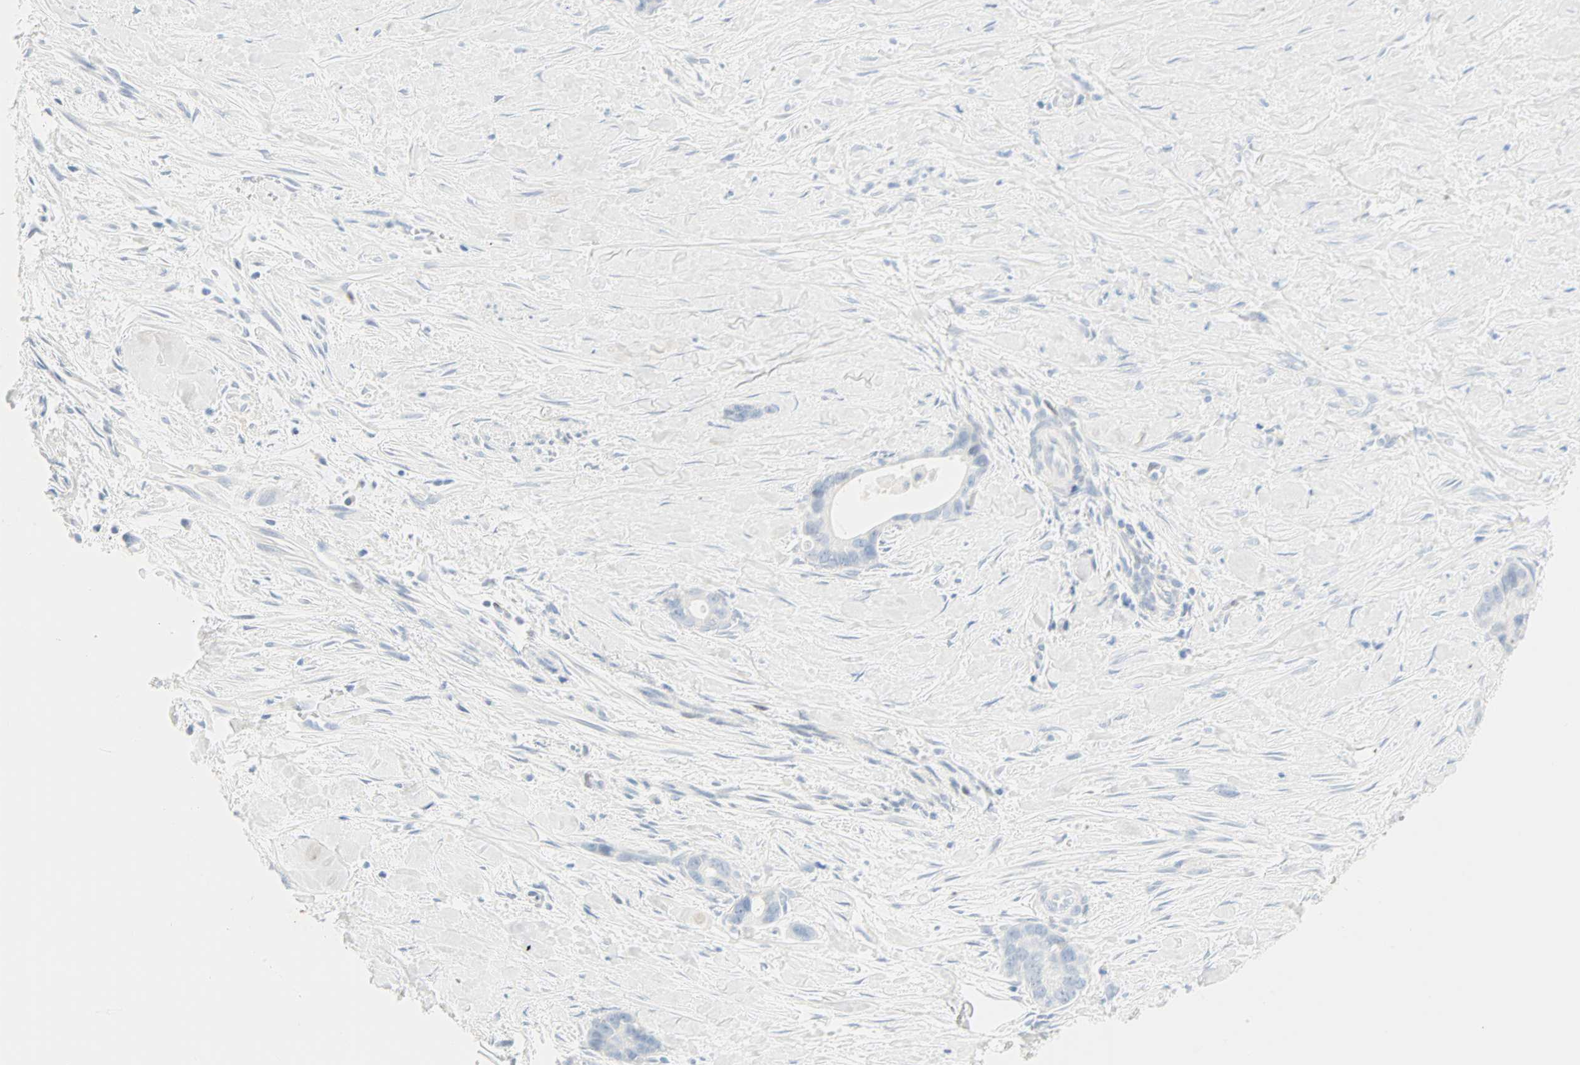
{"staining": {"intensity": "negative", "quantity": "none", "location": "none"}, "tissue": "liver cancer", "cell_type": "Tumor cells", "image_type": "cancer", "snomed": [{"axis": "morphology", "description": "Cholangiocarcinoma"}, {"axis": "topography", "description": "Liver"}], "caption": "DAB immunohistochemical staining of human liver cancer (cholangiocarcinoma) shows no significant expression in tumor cells.", "gene": "SELENBP1", "patient": {"sex": "female", "age": 55}}